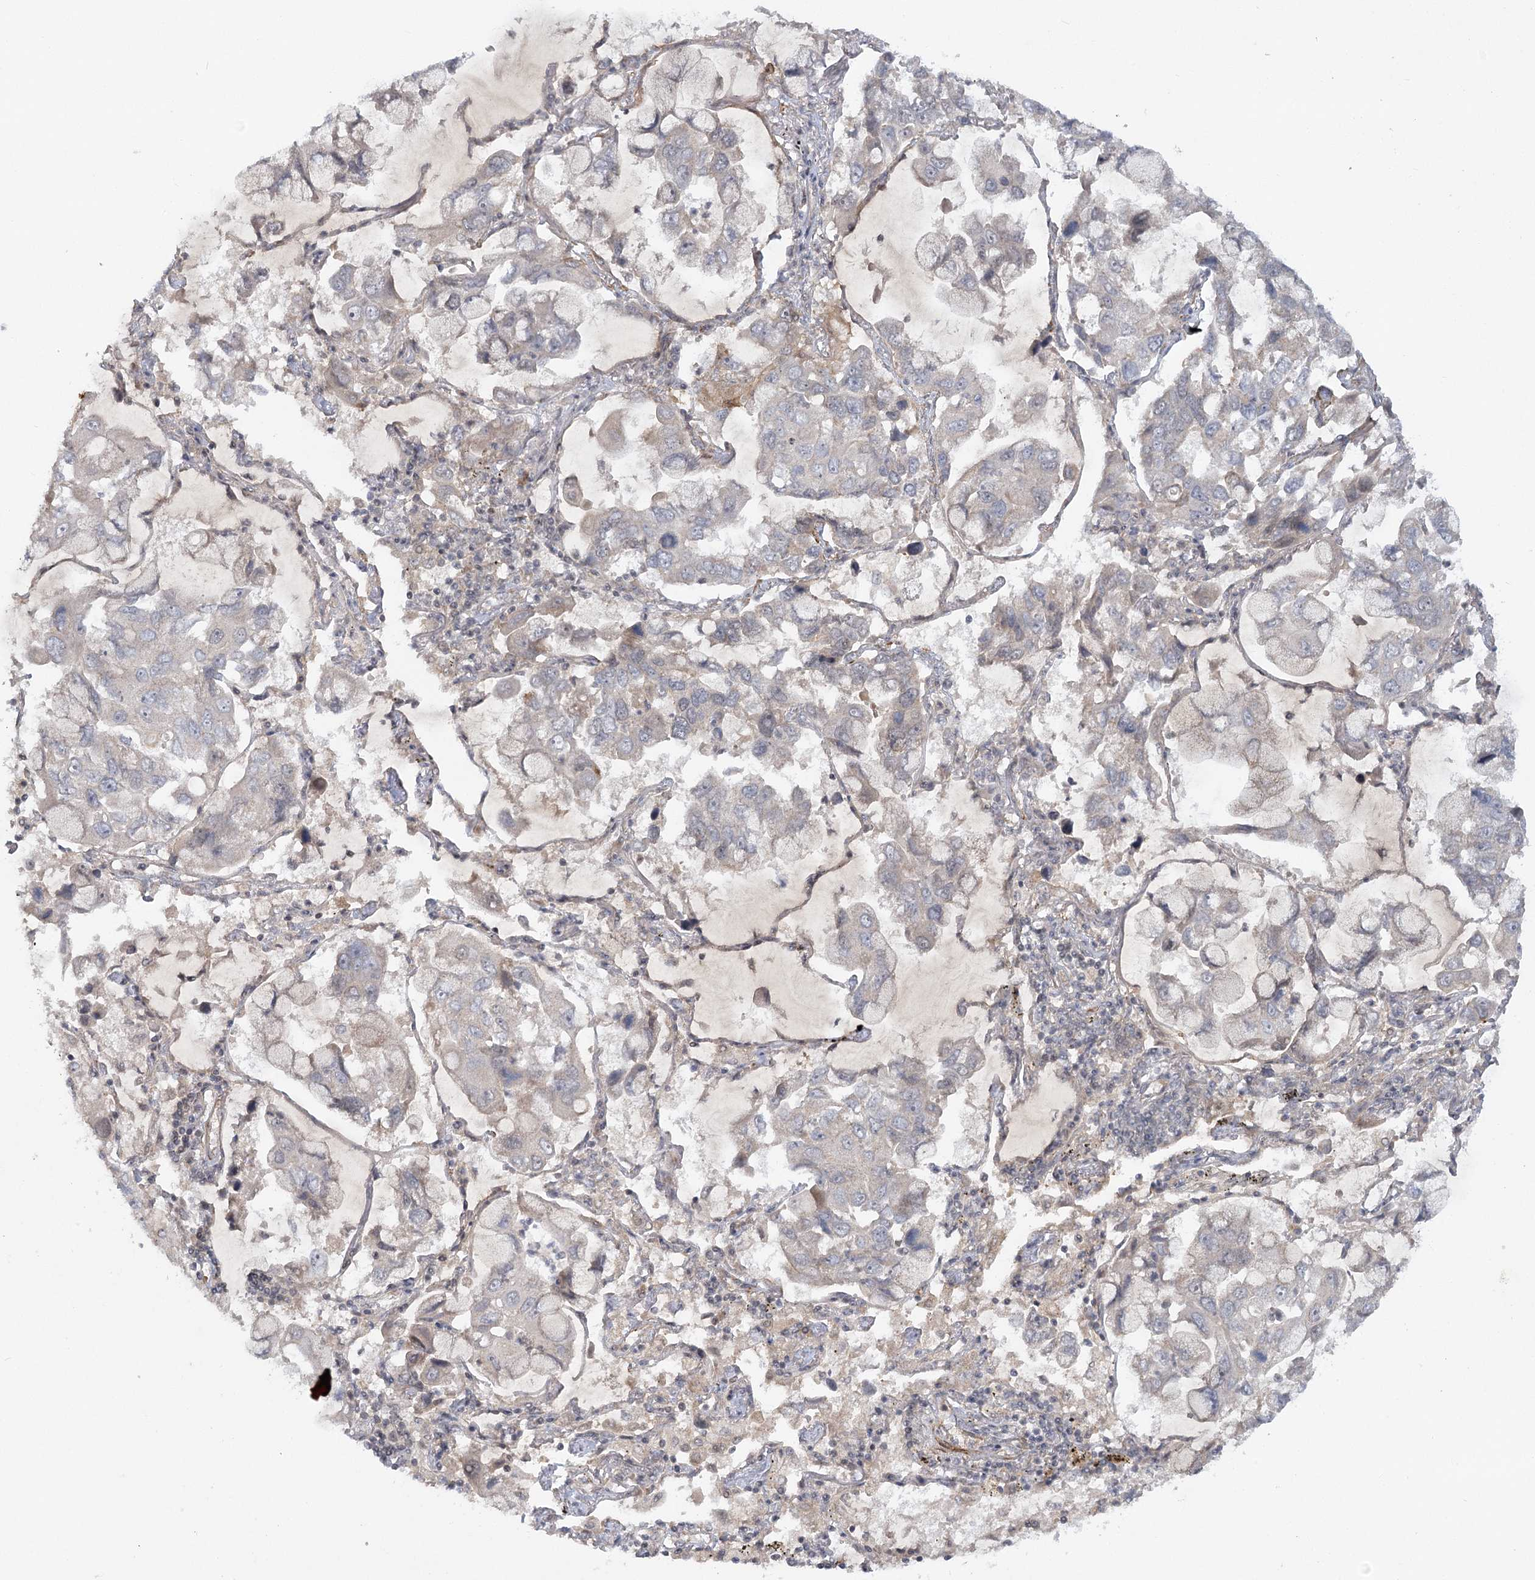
{"staining": {"intensity": "negative", "quantity": "none", "location": "none"}, "tissue": "lung cancer", "cell_type": "Tumor cells", "image_type": "cancer", "snomed": [{"axis": "morphology", "description": "Adenocarcinoma, NOS"}, {"axis": "topography", "description": "Lung"}], "caption": "DAB (3,3'-diaminobenzidine) immunohistochemical staining of adenocarcinoma (lung) demonstrates no significant staining in tumor cells. The staining was performed using DAB to visualize the protein expression in brown, while the nuclei were stained in blue with hematoxylin (Magnification: 20x).", "gene": "SH2D3A", "patient": {"sex": "male", "age": 64}}